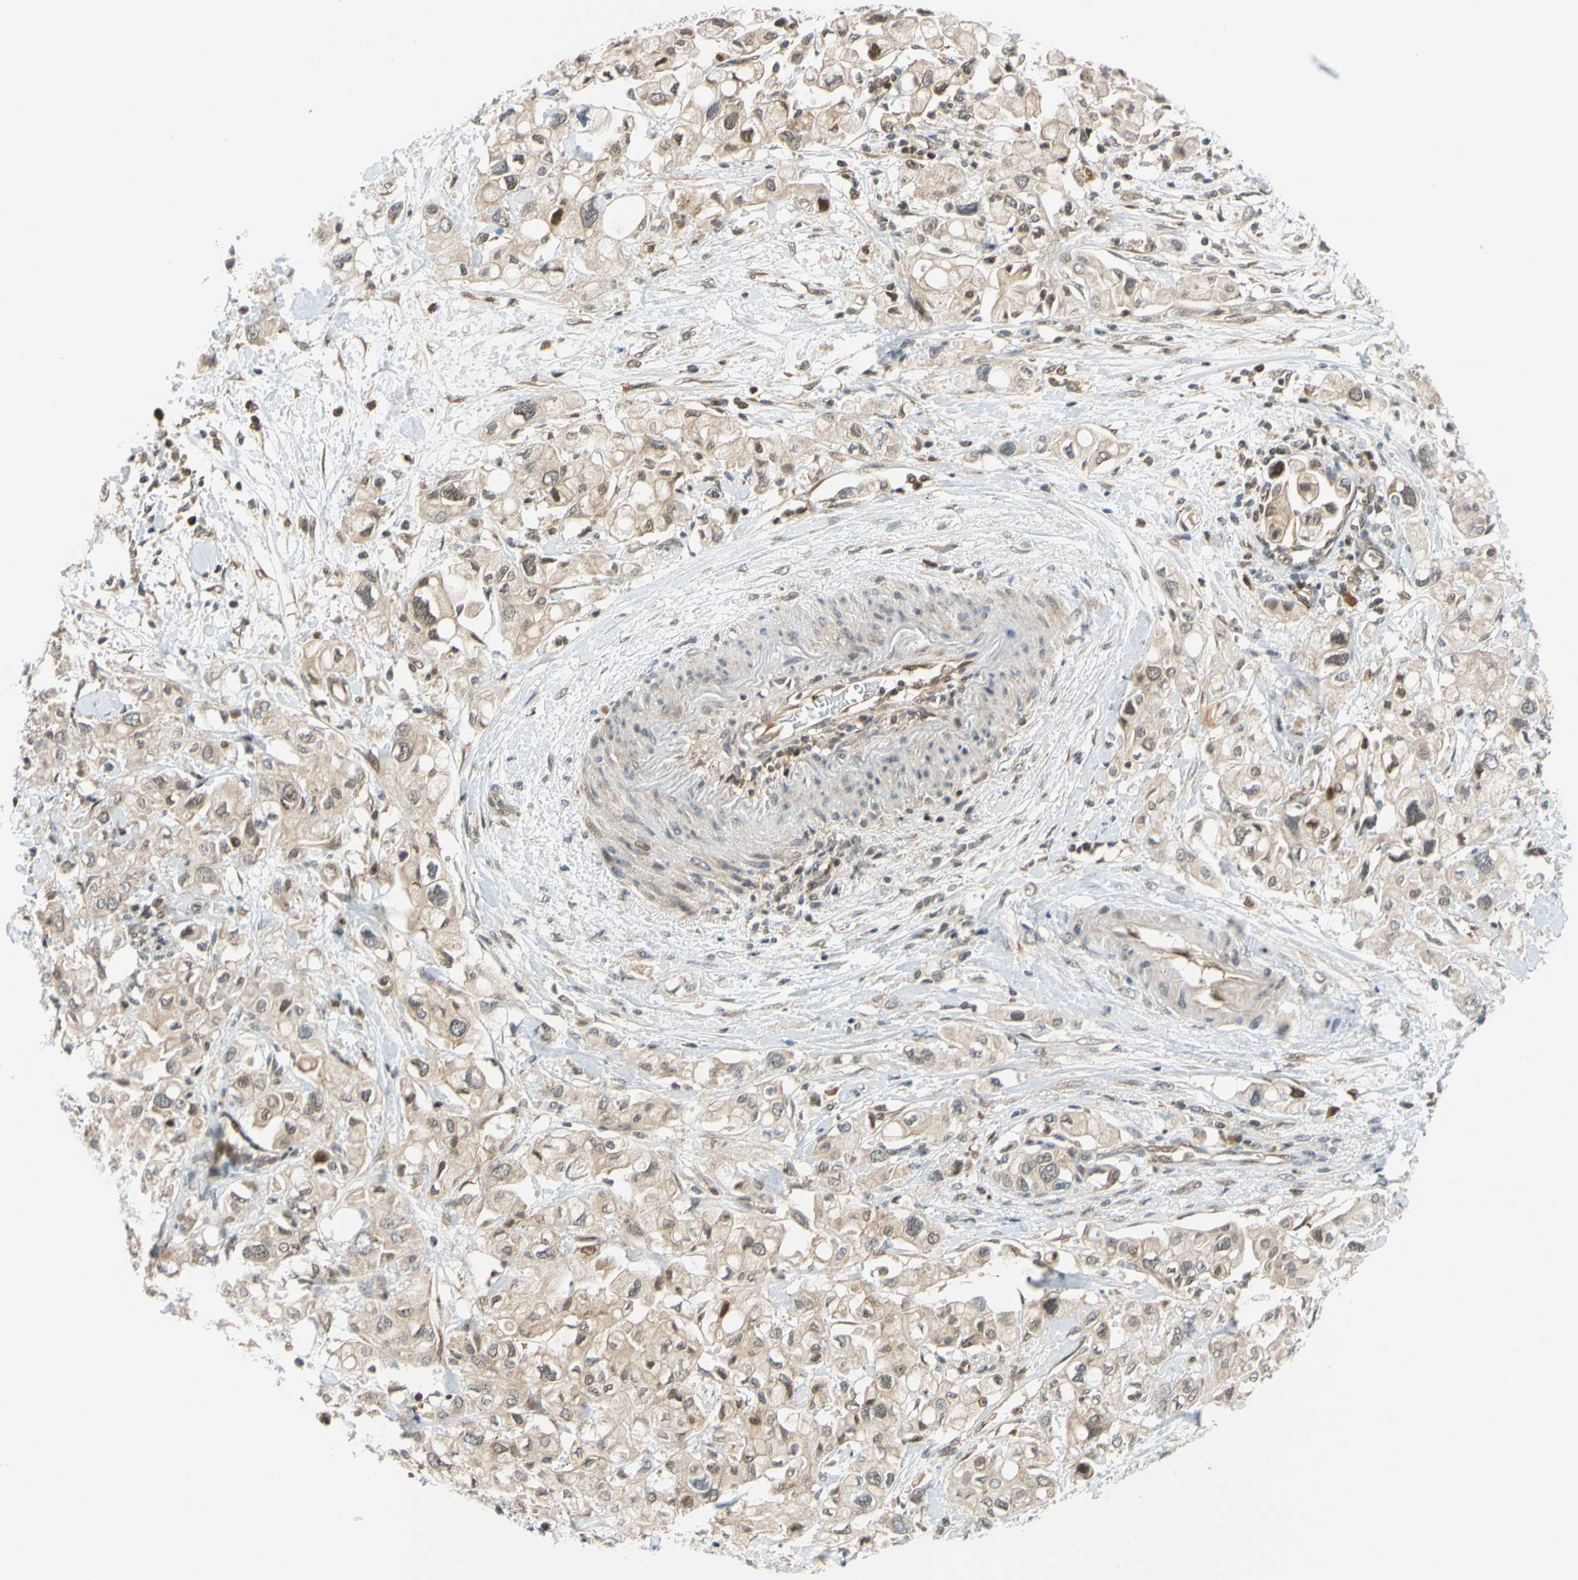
{"staining": {"intensity": "weak", "quantity": "25%-75%", "location": "cytoplasmic/membranous"}, "tissue": "pancreatic cancer", "cell_type": "Tumor cells", "image_type": "cancer", "snomed": [{"axis": "morphology", "description": "Adenocarcinoma, NOS"}, {"axis": "topography", "description": "Pancreas"}], "caption": "Adenocarcinoma (pancreatic) stained for a protein (brown) exhibits weak cytoplasmic/membranous positive expression in approximately 25%-75% of tumor cells.", "gene": "MAPK9", "patient": {"sex": "female", "age": 56}}